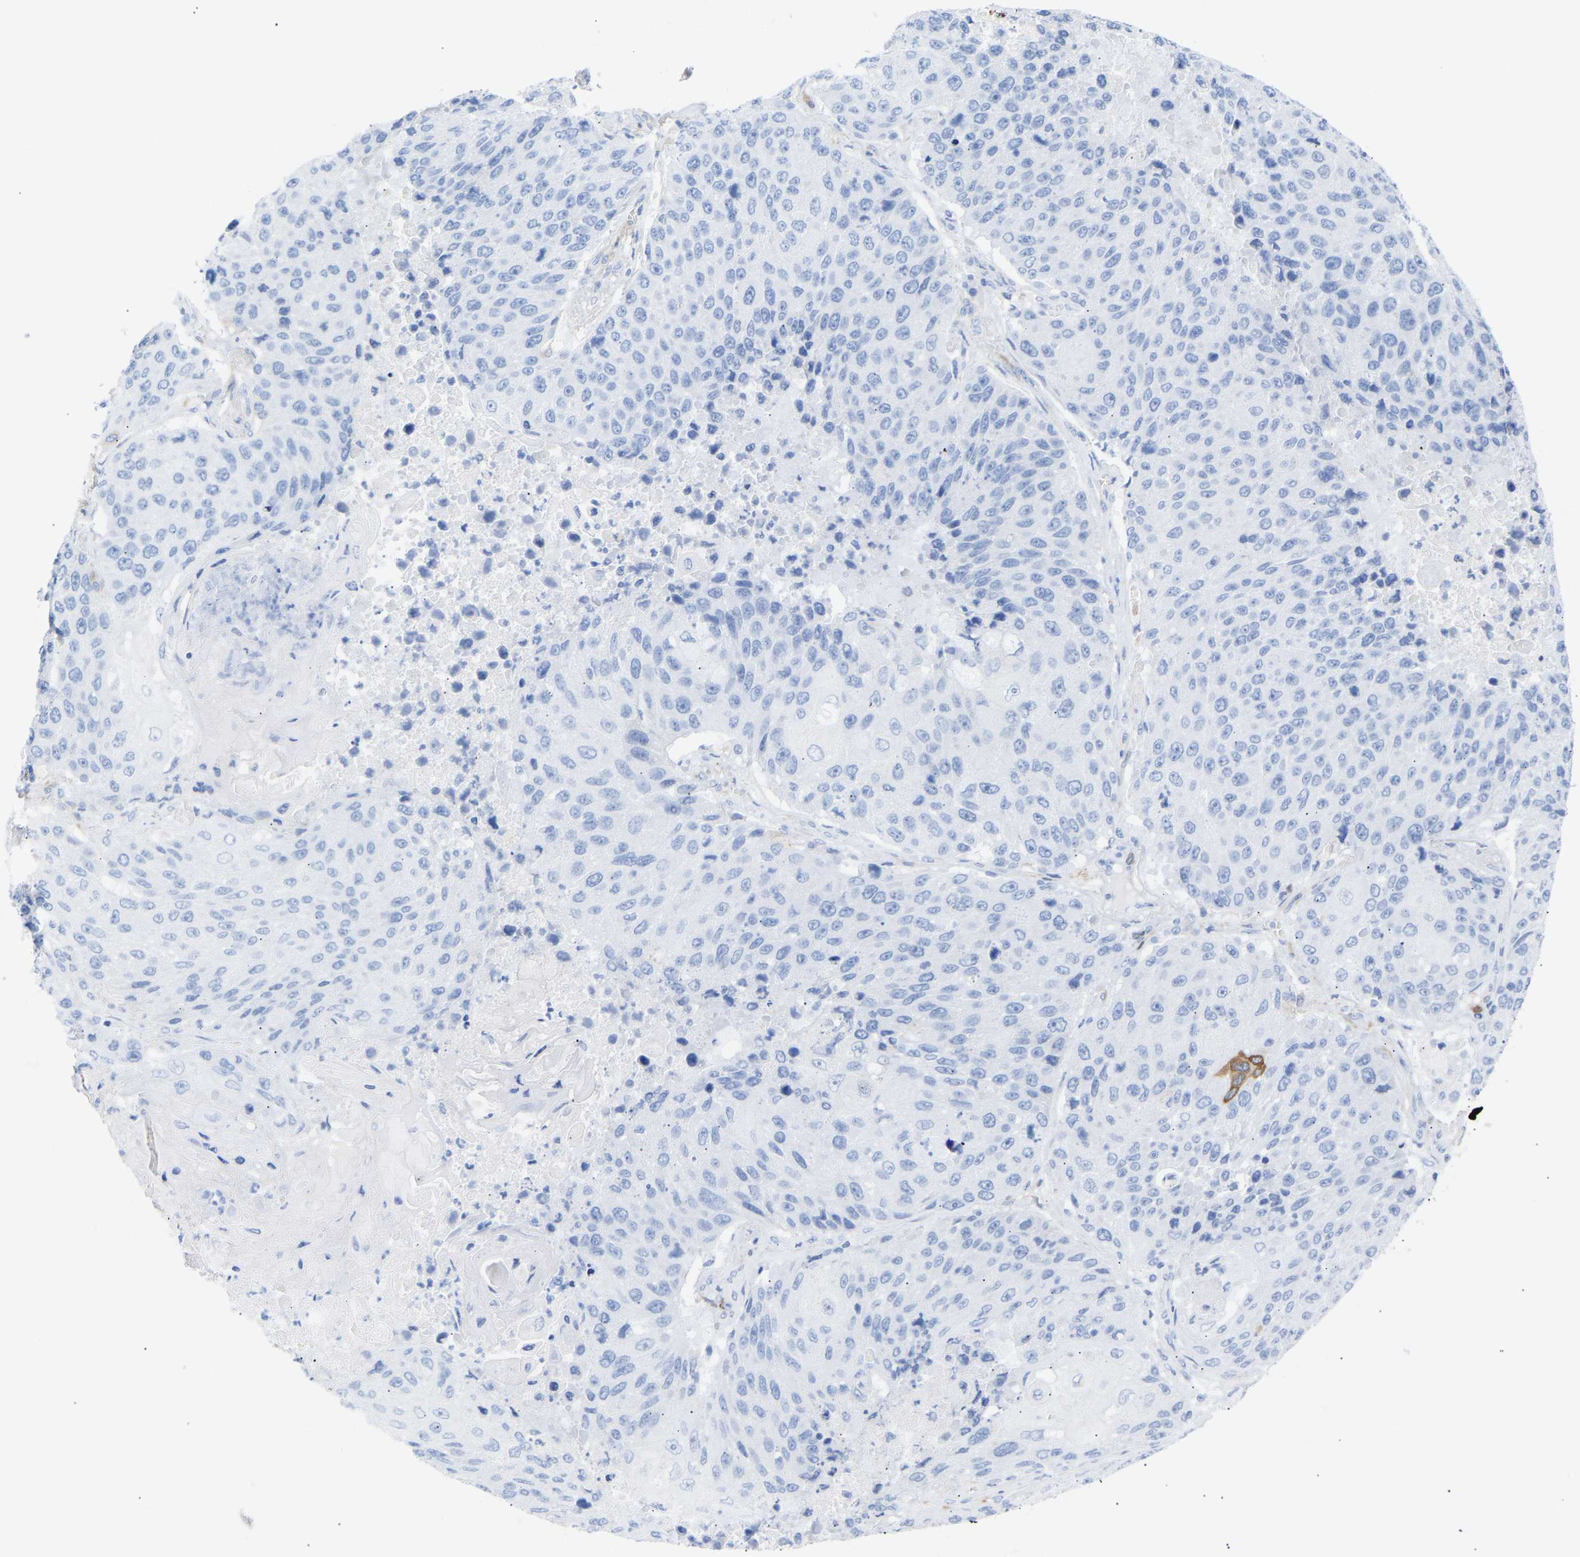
{"staining": {"intensity": "negative", "quantity": "none", "location": "none"}, "tissue": "lung cancer", "cell_type": "Tumor cells", "image_type": "cancer", "snomed": [{"axis": "morphology", "description": "Squamous cell carcinoma, NOS"}, {"axis": "topography", "description": "Lung"}], "caption": "IHC micrograph of neoplastic tissue: lung cancer stained with DAB (3,3'-diaminobenzidine) displays no significant protein expression in tumor cells.", "gene": "AMPH", "patient": {"sex": "male", "age": 61}}